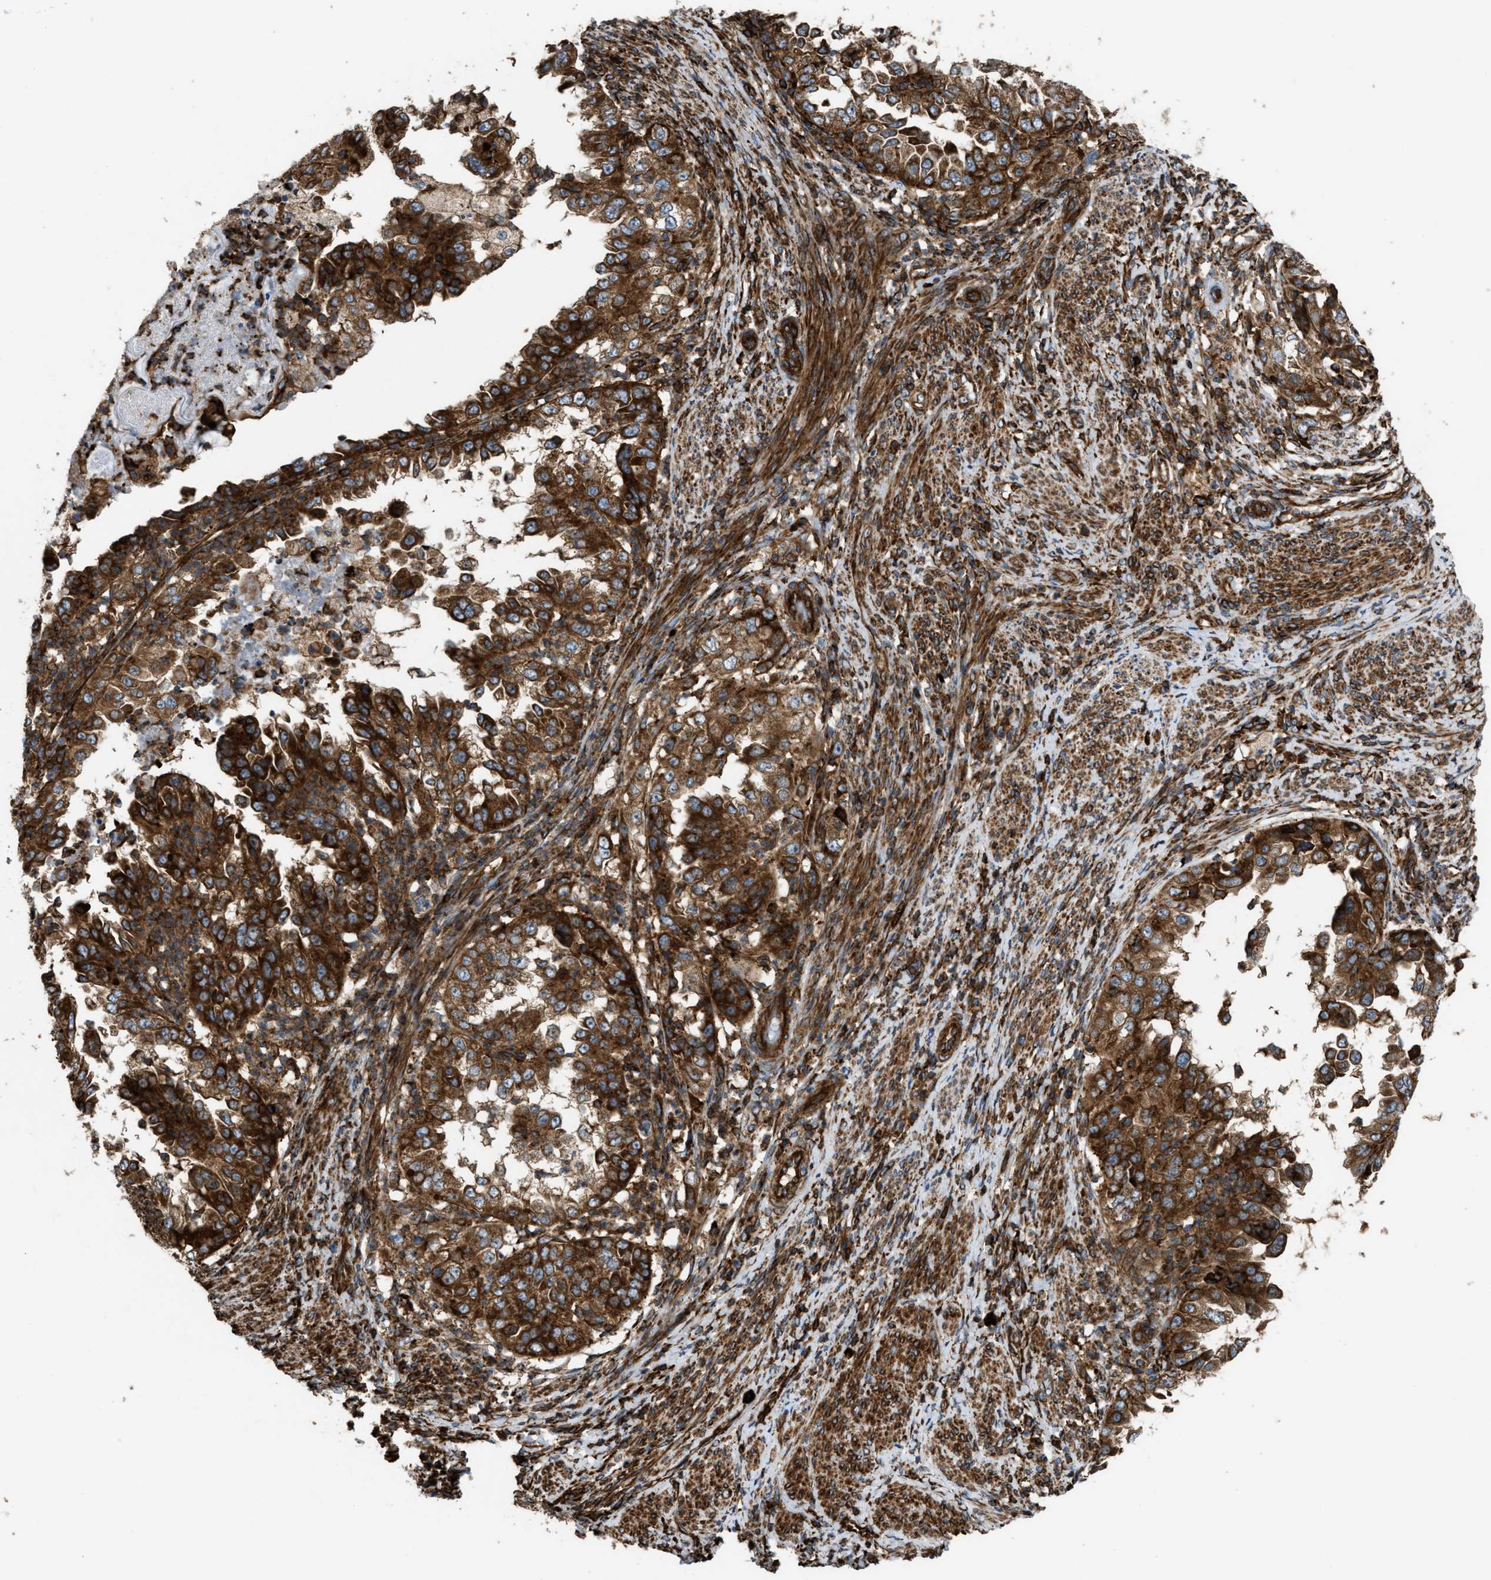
{"staining": {"intensity": "strong", "quantity": ">75%", "location": "cytoplasmic/membranous"}, "tissue": "endometrial cancer", "cell_type": "Tumor cells", "image_type": "cancer", "snomed": [{"axis": "morphology", "description": "Adenocarcinoma, NOS"}, {"axis": "topography", "description": "Endometrium"}], "caption": "Tumor cells reveal high levels of strong cytoplasmic/membranous expression in approximately >75% of cells in human endometrial cancer.", "gene": "EGLN1", "patient": {"sex": "female", "age": 85}}